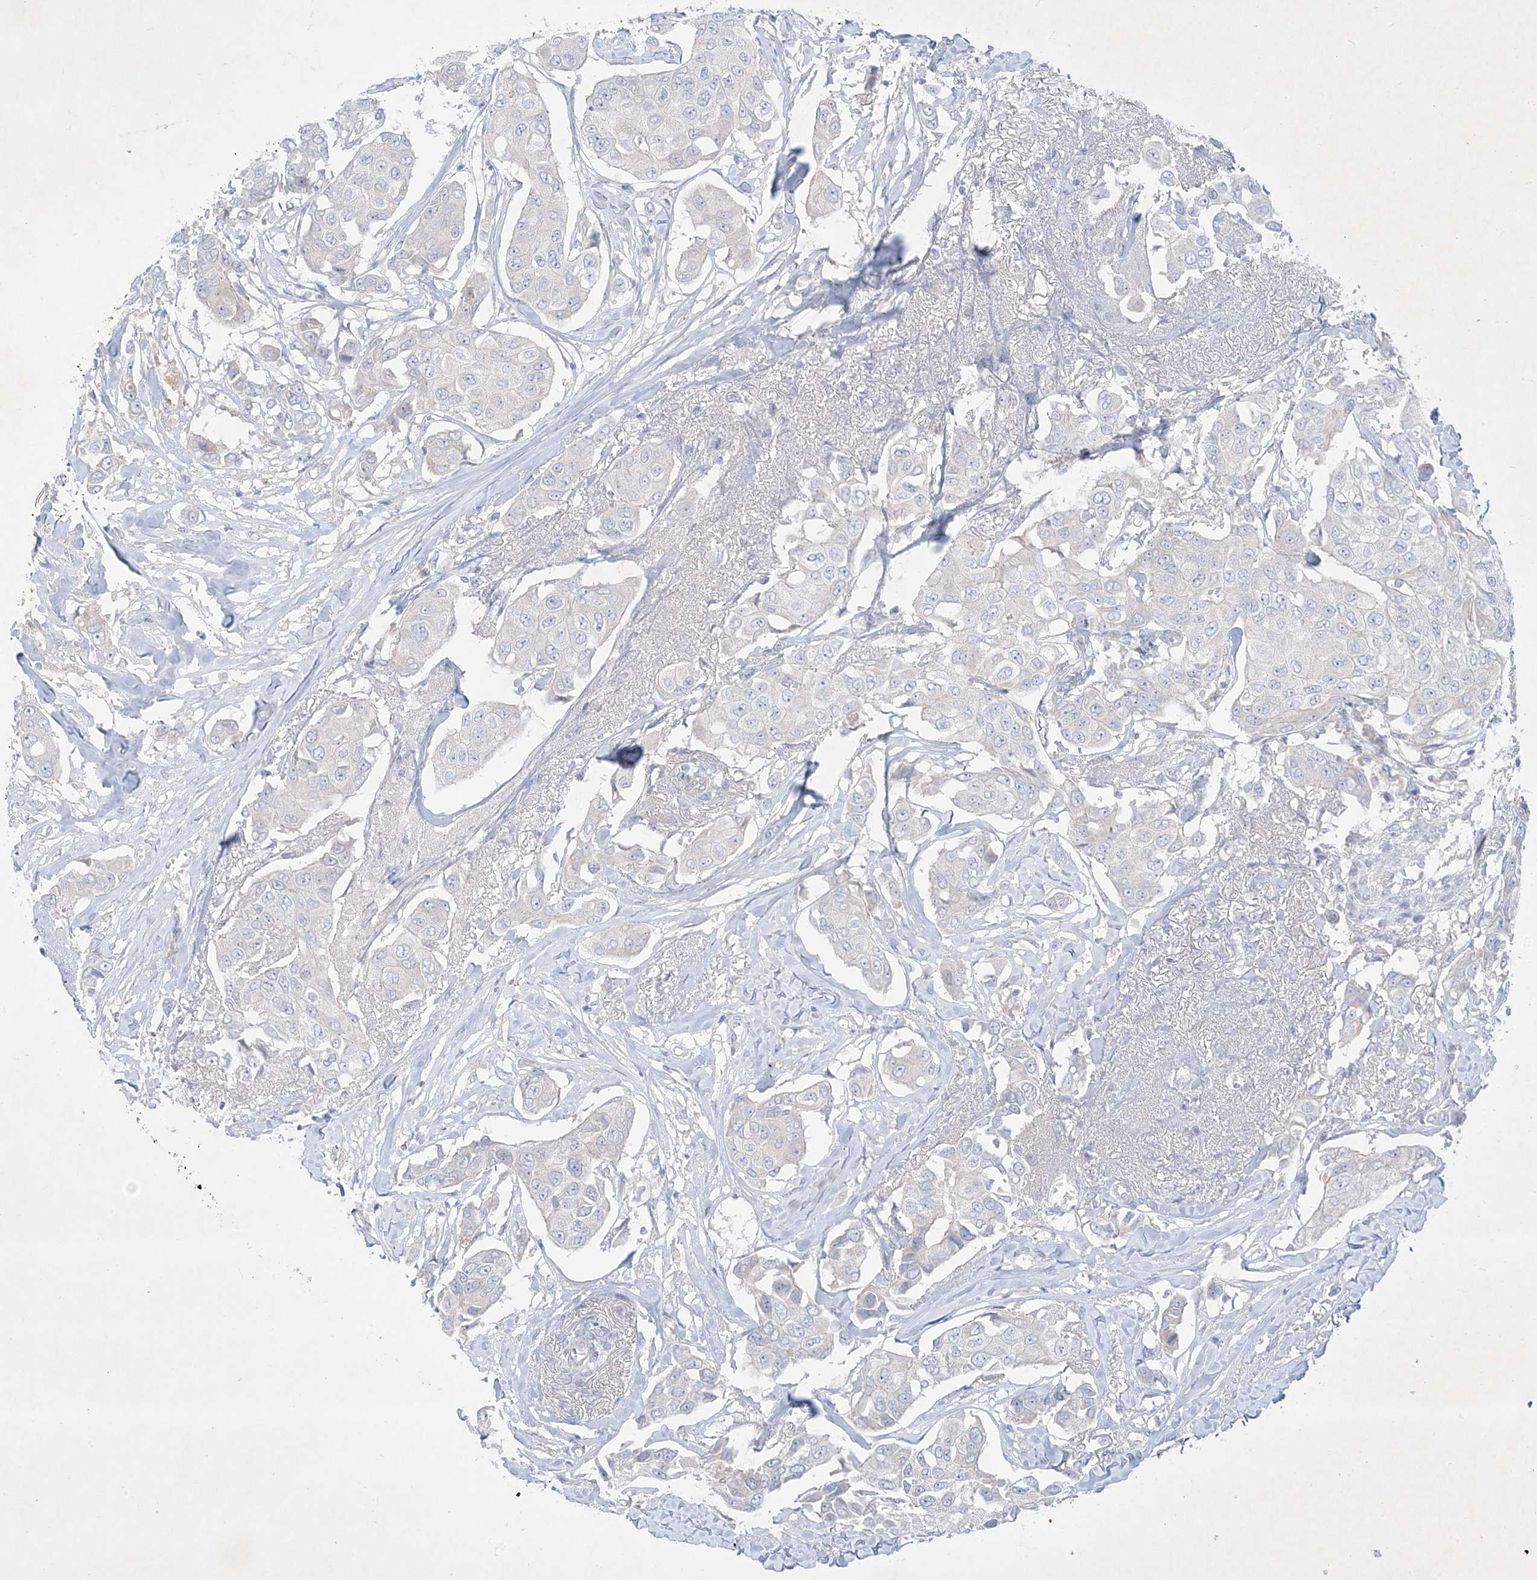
{"staining": {"intensity": "negative", "quantity": "none", "location": "none"}, "tissue": "breast cancer", "cell_type": "Tumor cells", "image_type": "cancer", "snomed": [{"axis": "morphology", "description": "Duct carcinoma"}, {"axis": "topography", "description": "Breast"}], "caption": "DAB (3,3'-diaminobenzidine) immunohistochemical staining of human breast cancer displays no significant positivity in tumor cells.", "gene": "PLEKHA3", "patient": {"sex": "female", "age": 80}}